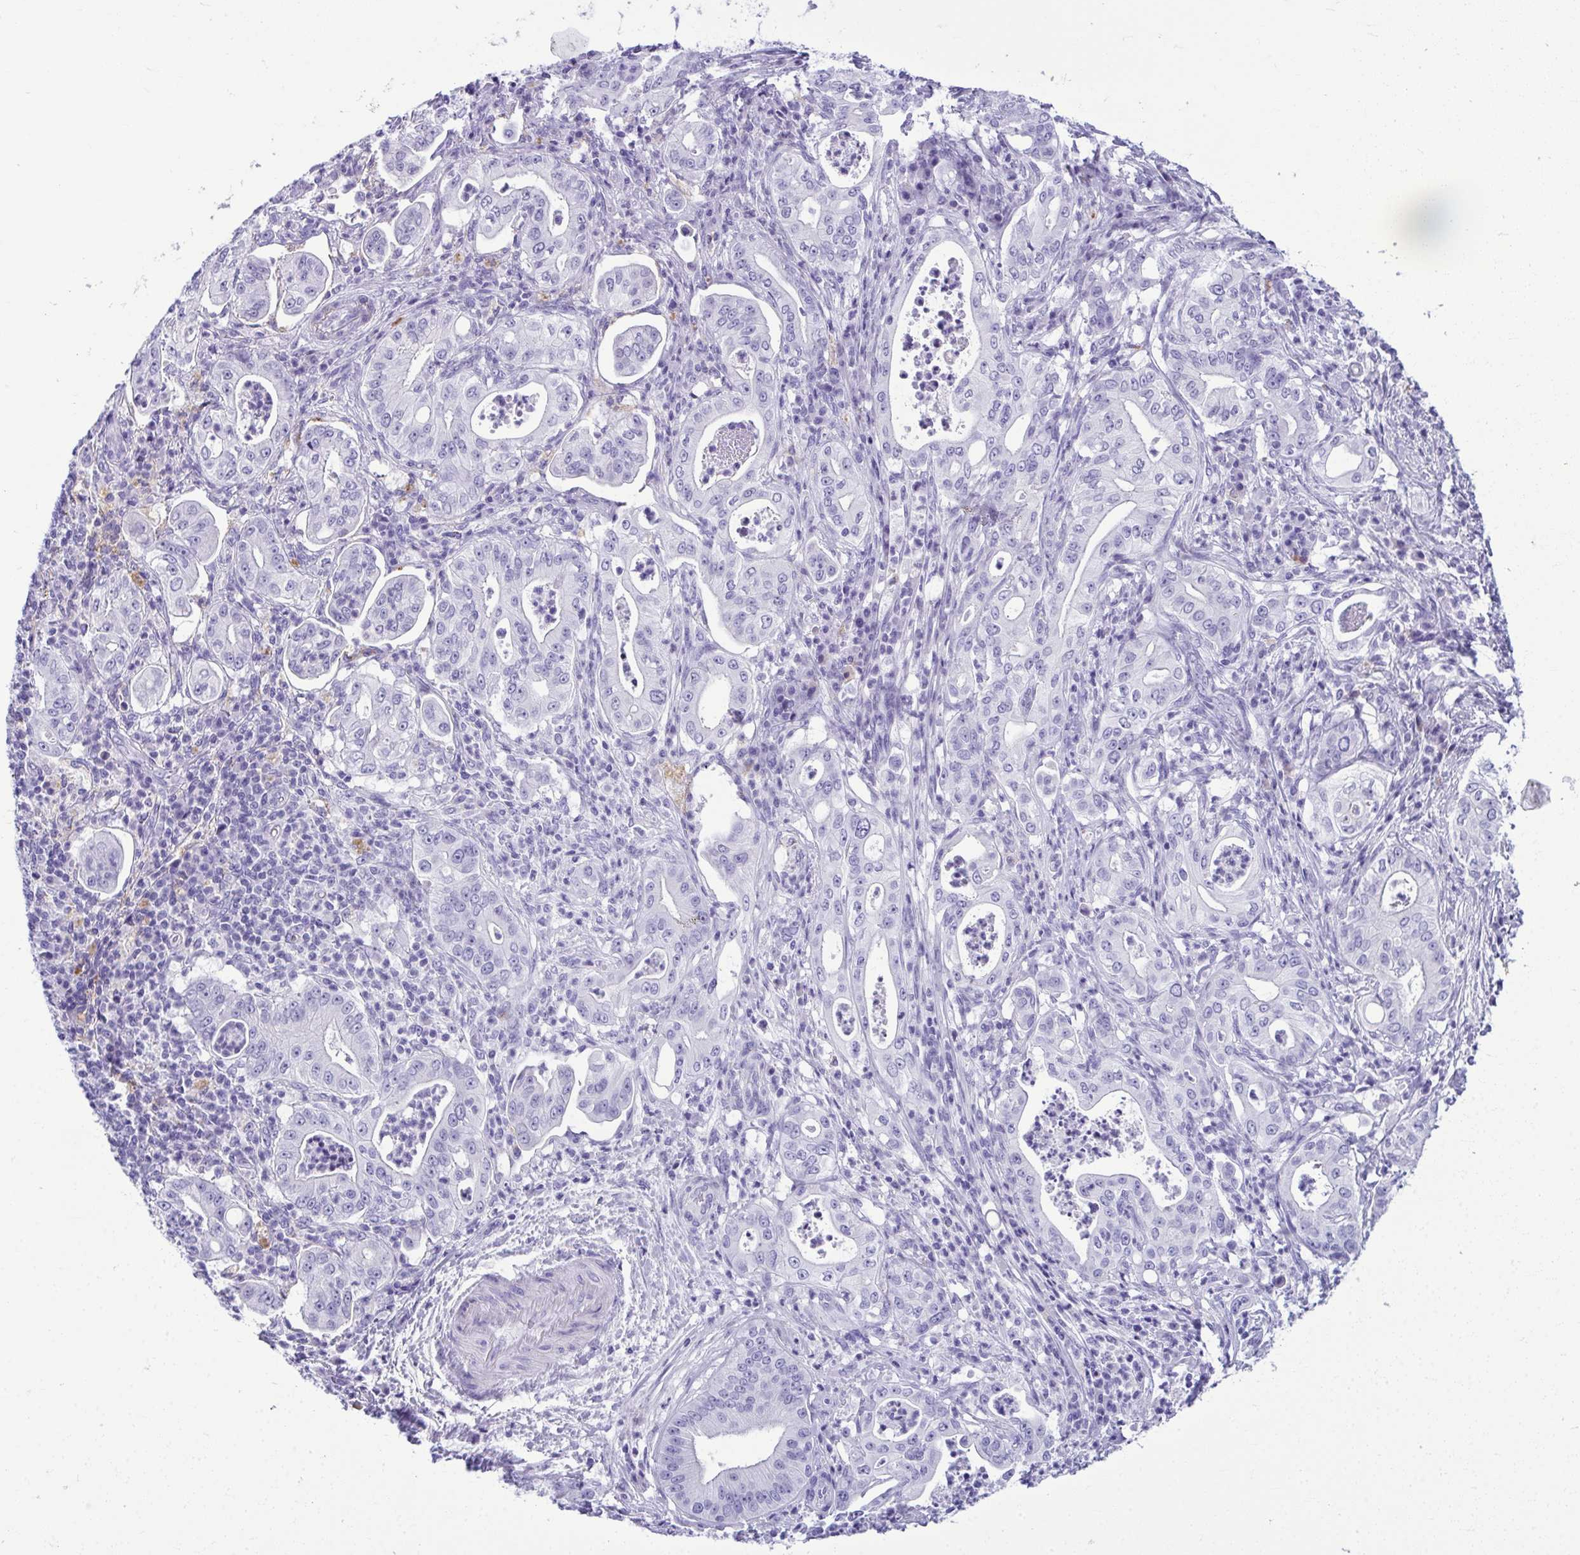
{"staining": {"intensity": "negative", "quantity": "none", "location": "none"}, "tissue": "pancreatic cancer", "cell_type": "Tumor cells", "image_type": "cancer", "snomed": [{"axis": "morphology", "description": "Adenocarcinoma, NOS"}, {"axis": "topography", "description": "Pancreas"}], "caption": "Immunohistochemistry (IHC) photomicrograph of neoplastic tissue: adenocarcinoma (pancreatic) stained with DAB (3,3'-diaminobenzidine) displays no significant protein staining in tumor cells.", "gene": "SERPINI1", "patient": {"sex": "male", "age": 71}}